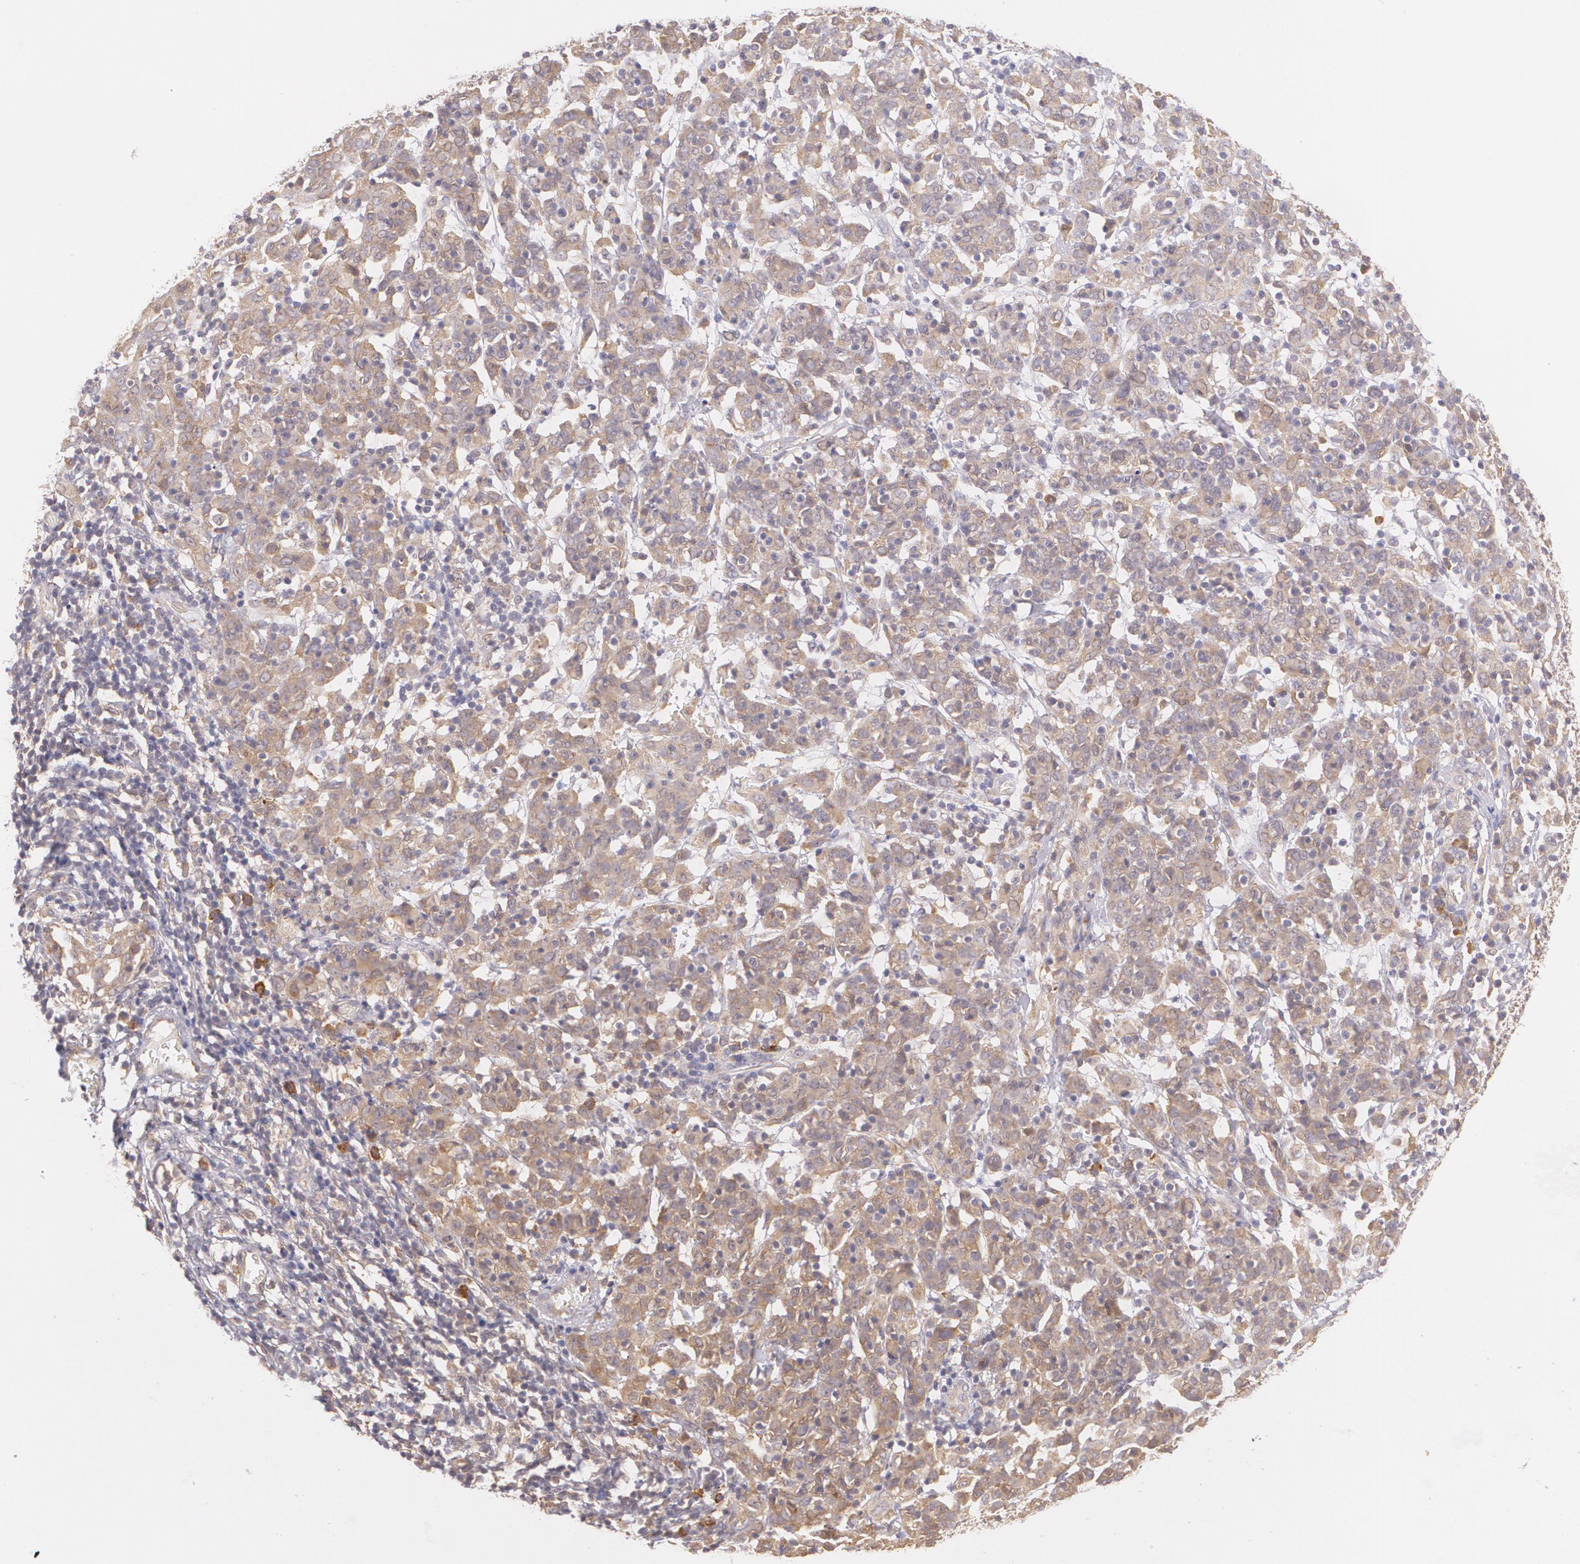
{"staining": {"intensity": "moderate", "quantity": ">75%", "location": "cytoplasmic/membranous"}, "tissue": "cervical cancer", "cell_type": "Tumor cells", "image_type": "cancer", "snomed": [{"axis": "morphology", "description": "Normal tissue, NOS"}, {"axis": "morphology", "description": "Squamous cell carcinoma, NOS"}, {"axis": "topography", "description": "Cervix"}], "caption": "Protein expression analysis of human cervical cancer reveals moderate cytoplasmic/membranous expression in about >75% of tumor cells.", "gene": "CCL17", "patient": {"sex": "female", "age": 67}}